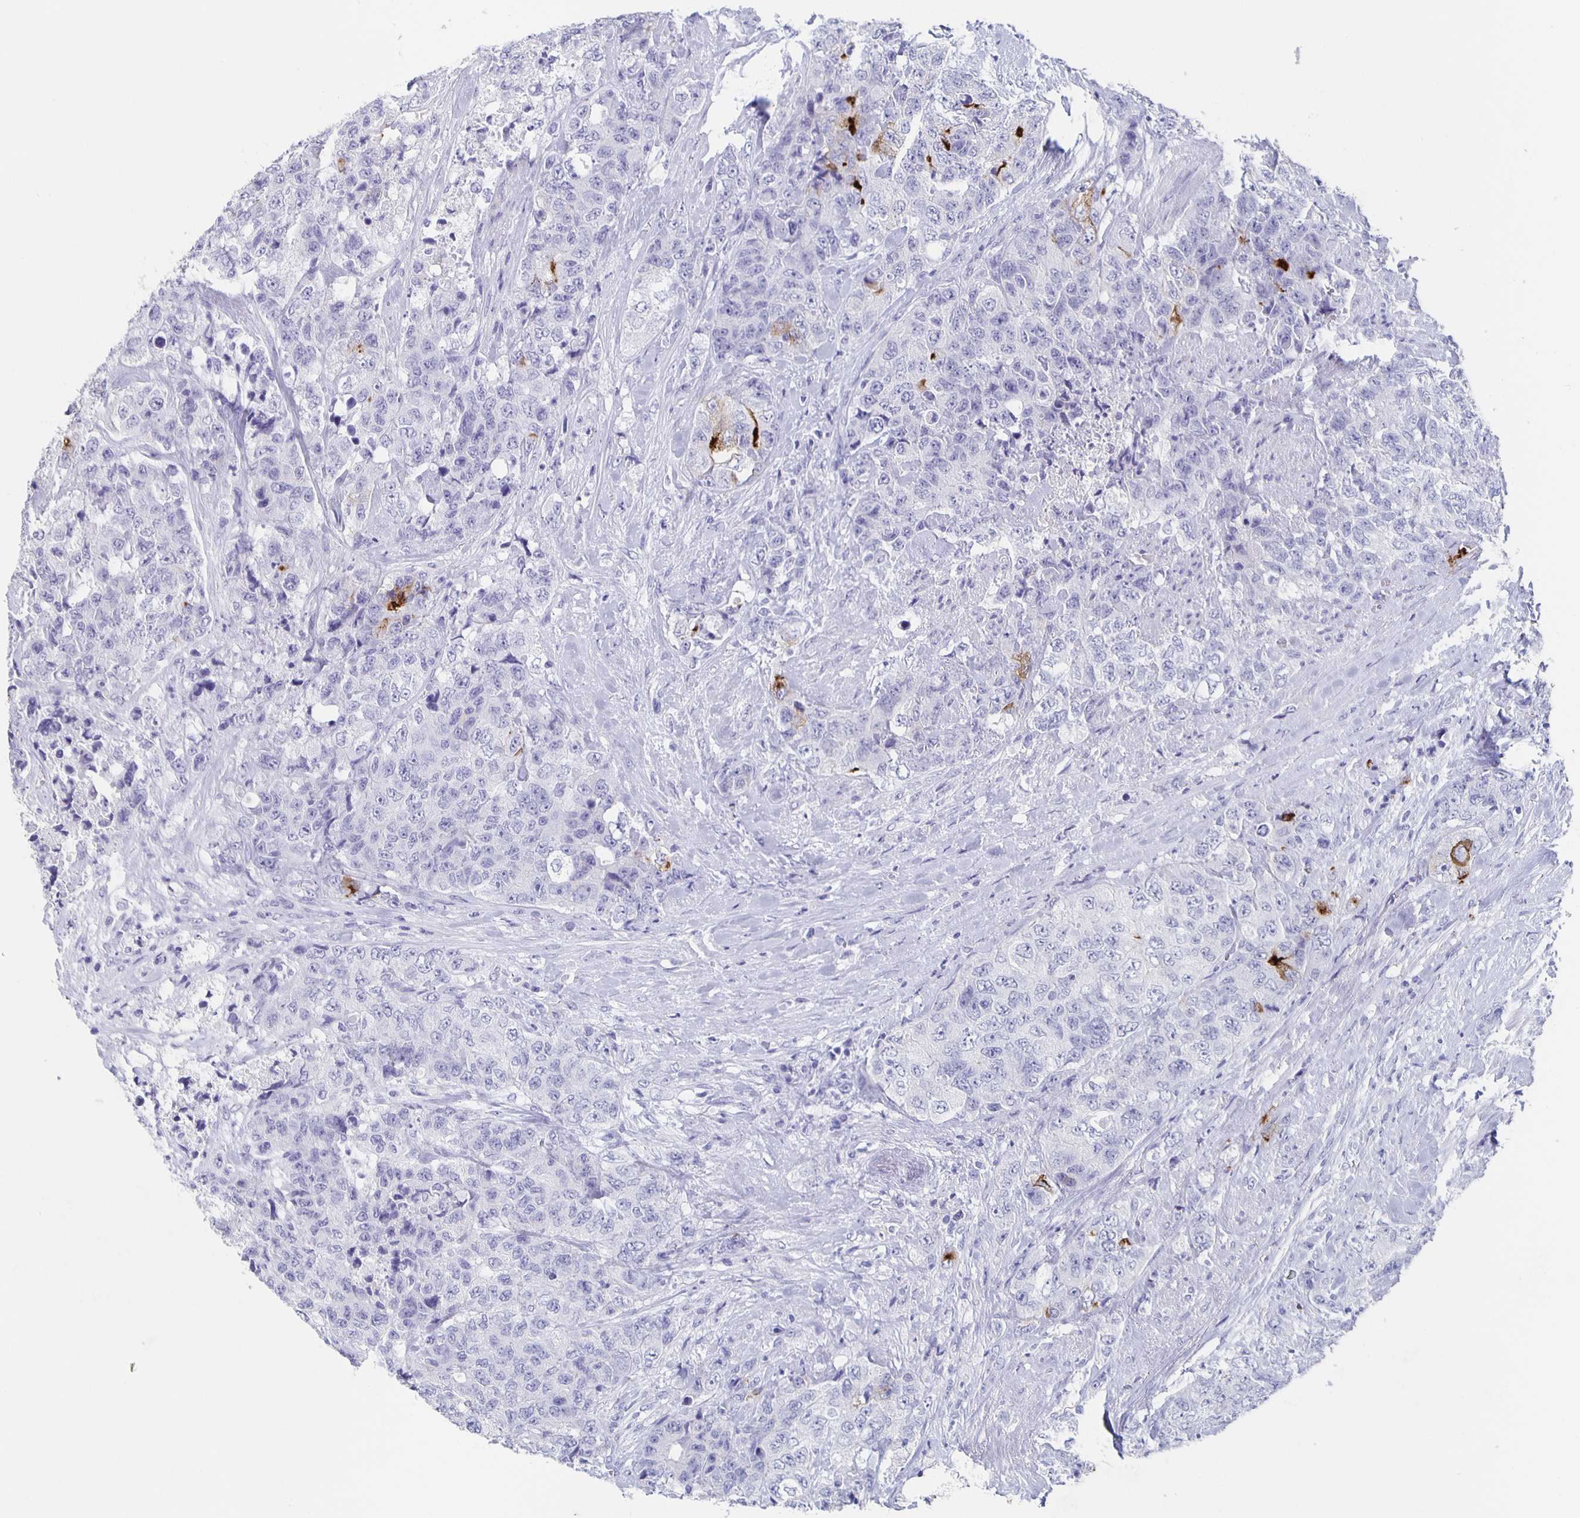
{"staining": {"intensity": "strong", "quantity": "<25%", "location": "cytoplasmic/membranous"}, "tissue": "urothelial cancer", "cell_type": "Tumor cells", "image_type": "cancer", "snomed": [{"axis": "morphology", "description": "Urothelial carcinoma, High grade"}, {"axis": "topography", "description": "Urinary bladder"}], "caption": "Protein expression analysis of urothelial carcinoma (high-grade) exhibits strong cytoplasmic/membranous positivity in about <25% of tumor cells. (Brightfield microscopy of DAB IHC at high magnification).", "gene": "SLC34A2", "patient": {"sex": "female", "age": 78}}